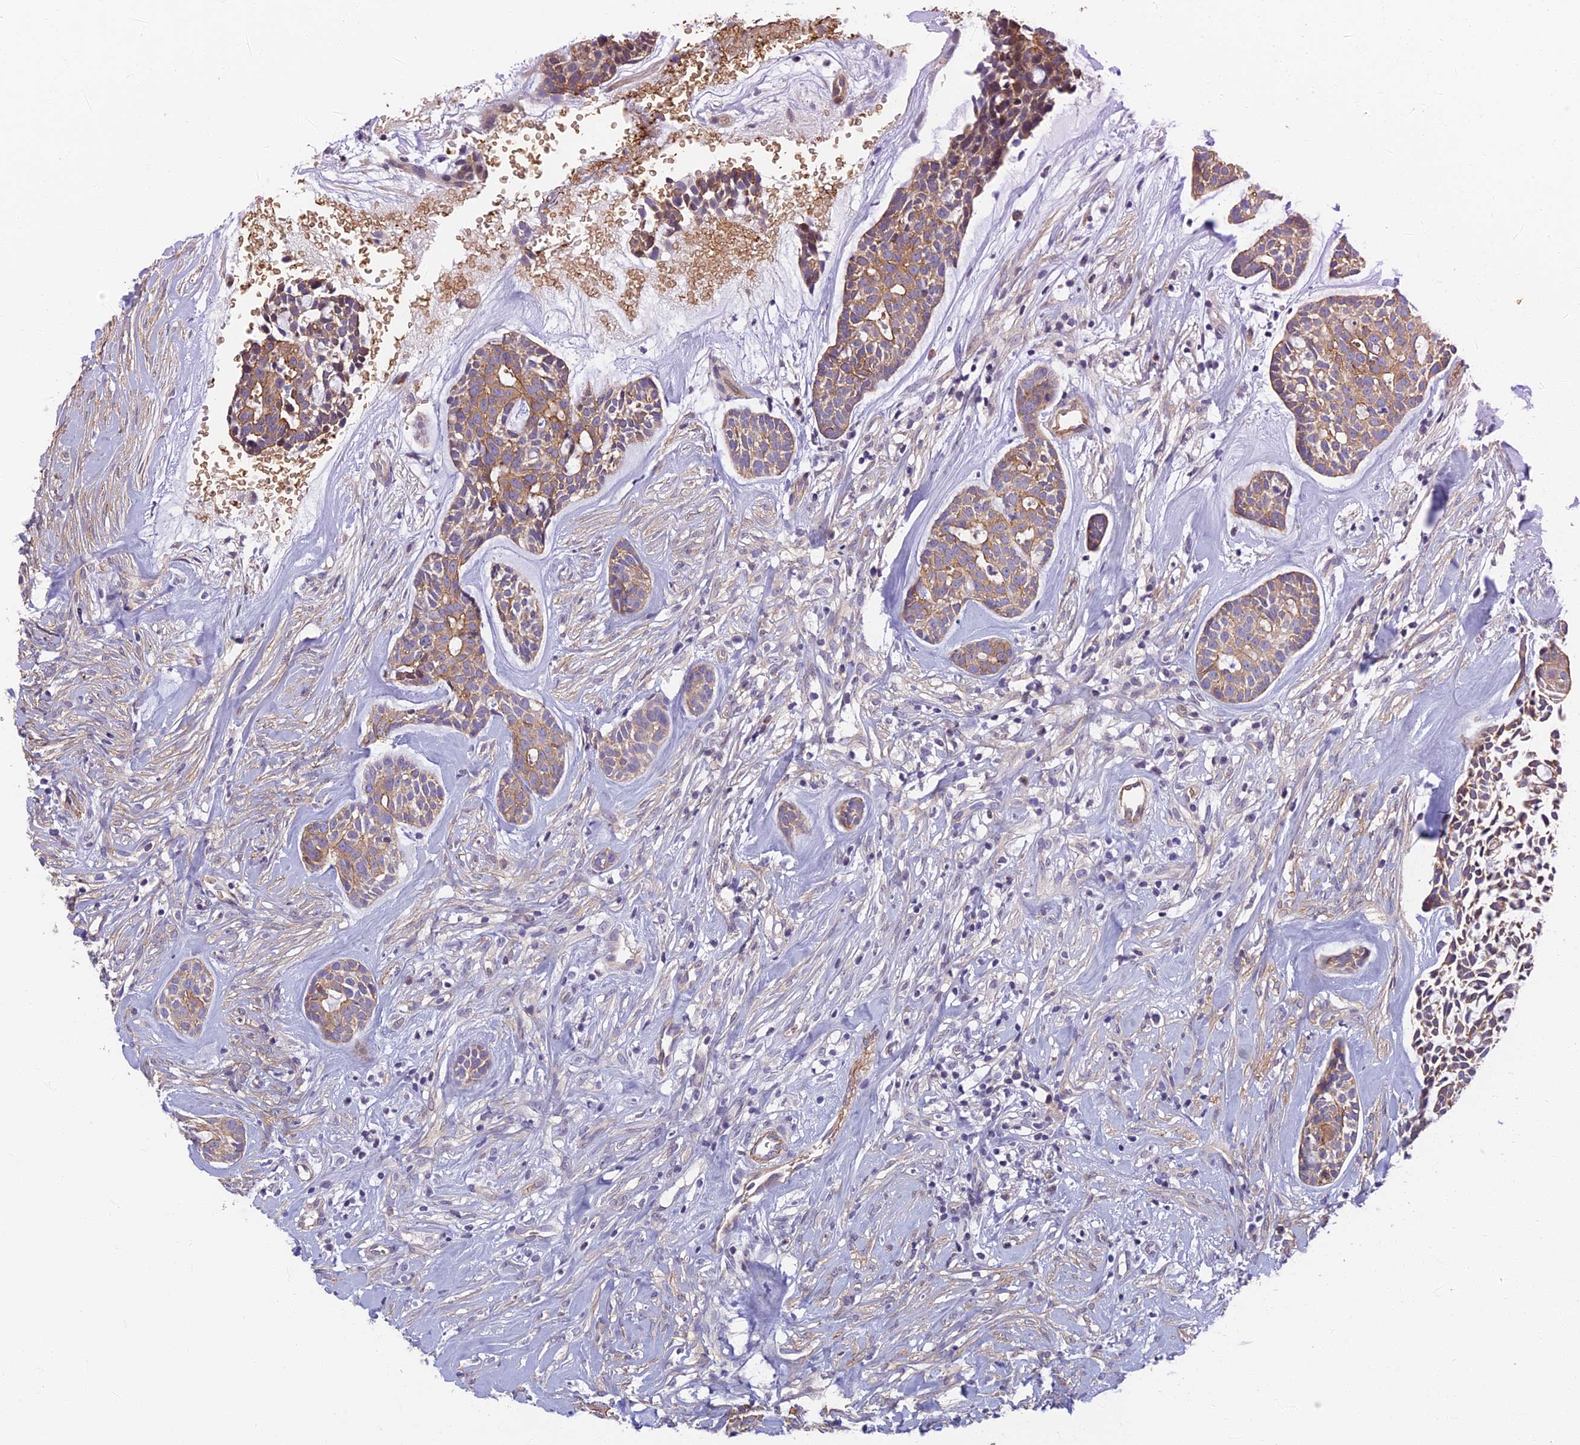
{"staining": {"intensity": "moderate", "quantity": "25%-75%", "location": "cytoplasmic/membranous"}, "tissue": "head and neck cancer", "cell_type": "Tumor cells", "image_type": "cancer", "snomed": [{"axis": "morphology", "description": "Normal tissue, NOS"}, {"axis": "morphology", "description": "Adenocarcinoma, NOS"}, {"axis": "topography", "description": "Subcutis"}, {"axis": "topography", "description": "Nasopharynx"}, {"axis": "topography", "description": "Head-Neck"}], "caption": "Head and neck cancer (adenocarcinoma) was stained to show a protein in brown. There is medium levels of moderate cytoplasmic/membranous positivity in about 25%-75% of tumor cells.", "gene": "RHBDL2", "patient": {"sex": "female", "age": 73}}